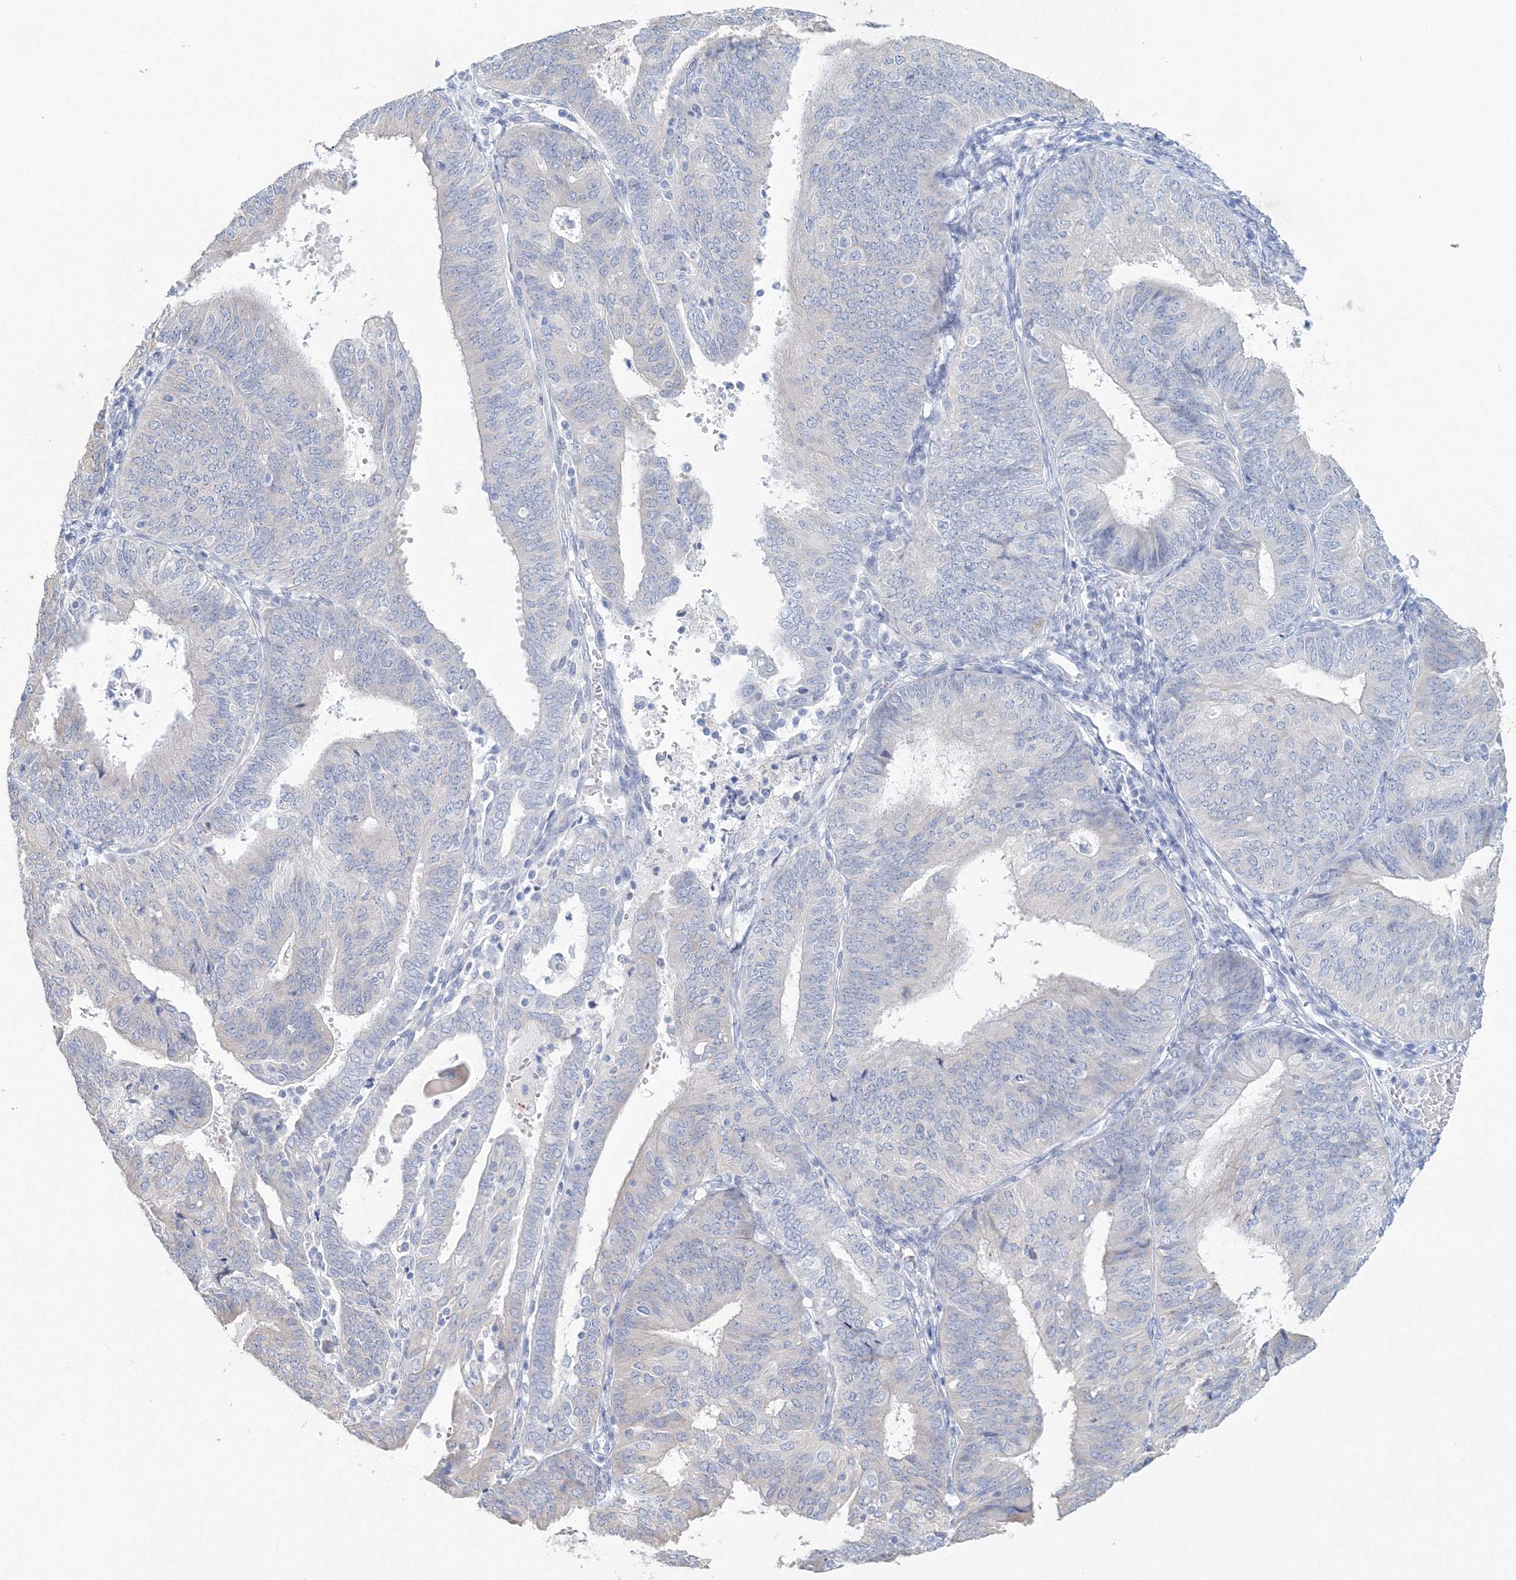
{"staining": {"intensity": "negative", "quantity": "none", "location": "none"}, "tissue": "endometrial cancer", "cell_type": "Tumor cells", "image_type": "cancer", "snomed": [{"axis": "morphology", "description": "Adenocarcinoma, NOS"}, {"axis": "topography", "description": "Endometrium"}], "caption": "This is an immunohistochemistry photomicrograph of endometrial adenocarcinoma. There is no staining in tumor cells.", "gene": "VSIG1", "patient": {"sex": "female", "age": 58}}